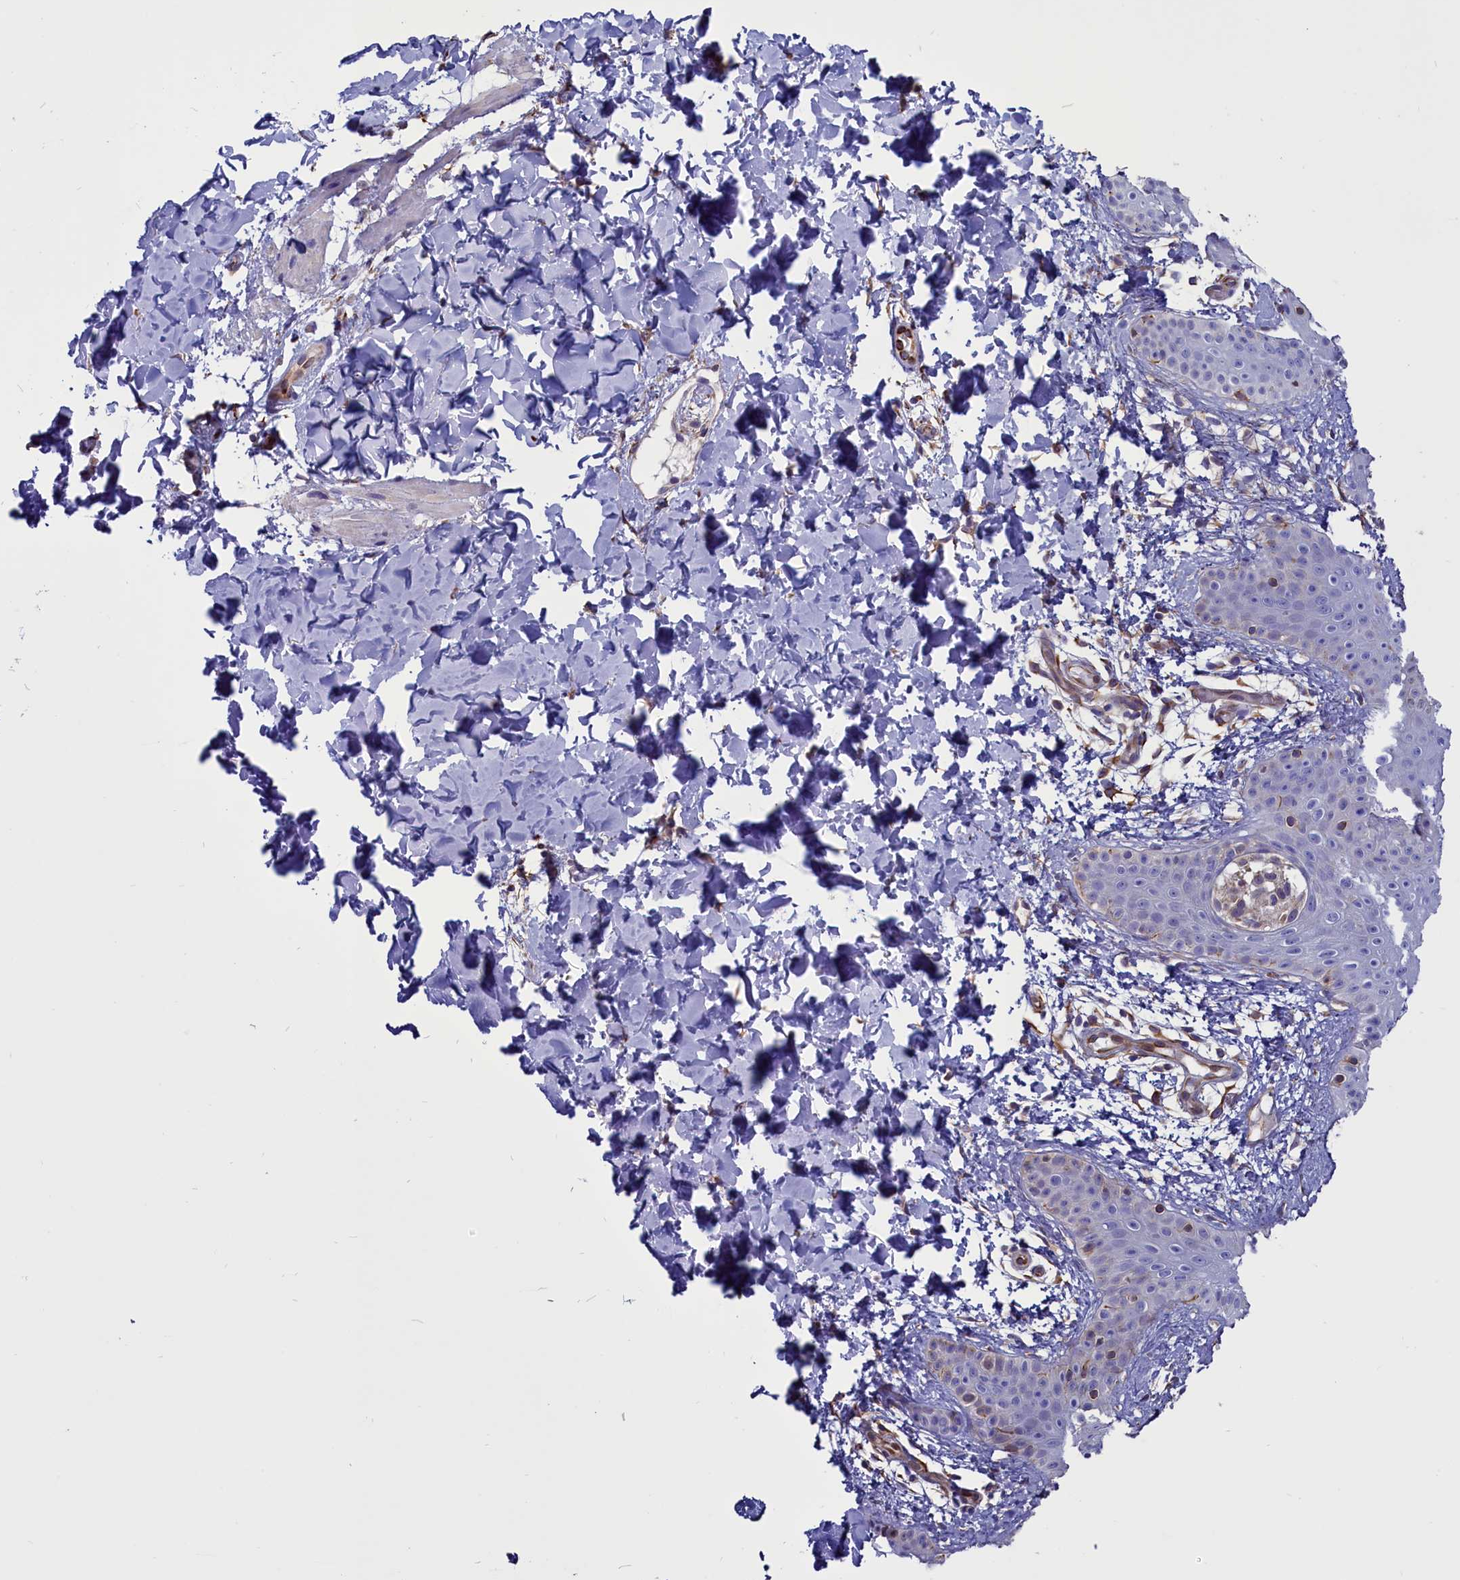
{"staining": {"intensity": "negative", "quantity": "none", "location": "none"}, "tissue": "skin", "cell_type": "Fibroblasts", "image_type": "normal", "snomed": [{"axis": "morphology", "description": "Normal tissue, NOS"}, {"axis": "topography", "description": "Skin"}], "caption": "Protein analysis of unremarkable skin displays no significant staining in fibroblasts.", "gene": "PDILT", "patient": {"sex": "male", "age": 36}}